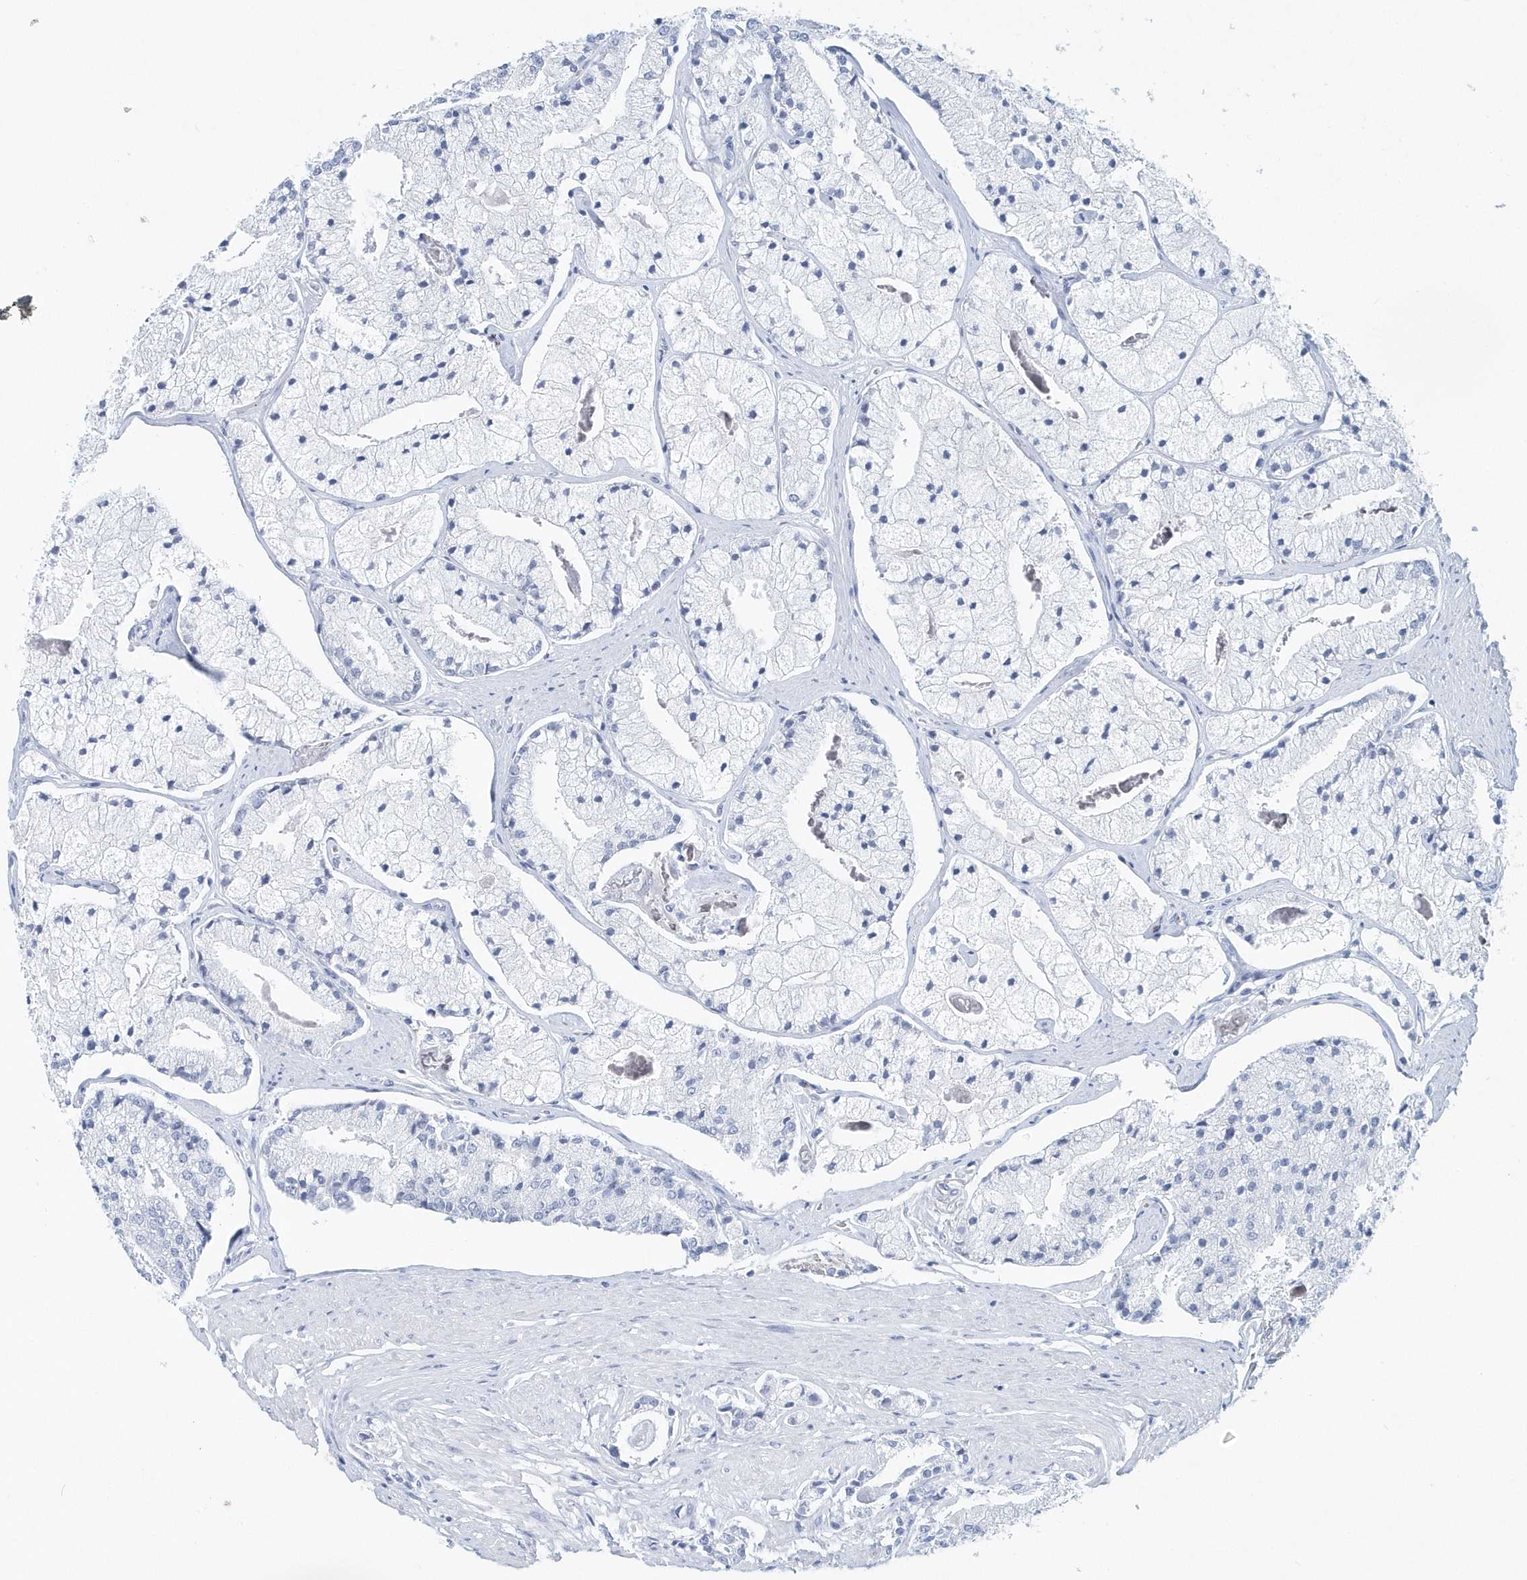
{"staining": {"intensity": "negative", "quantity": "none", "location": "none"}, "tissue": "prostate cancer", "cell_type": "Tumor cells", "image_type": "cancer", "snomed": [{"axis": "morphology", "description": "Adenocarcinoma, High grade"}, {"axis": "topography", "description": "Prostate"}], "caption": "The immunohistochemistry image has no significant positivity in tumor cells of prostate cancer tissue.", "gene": "PTPRO", "patient": {"sex": "male", "age": 50}}